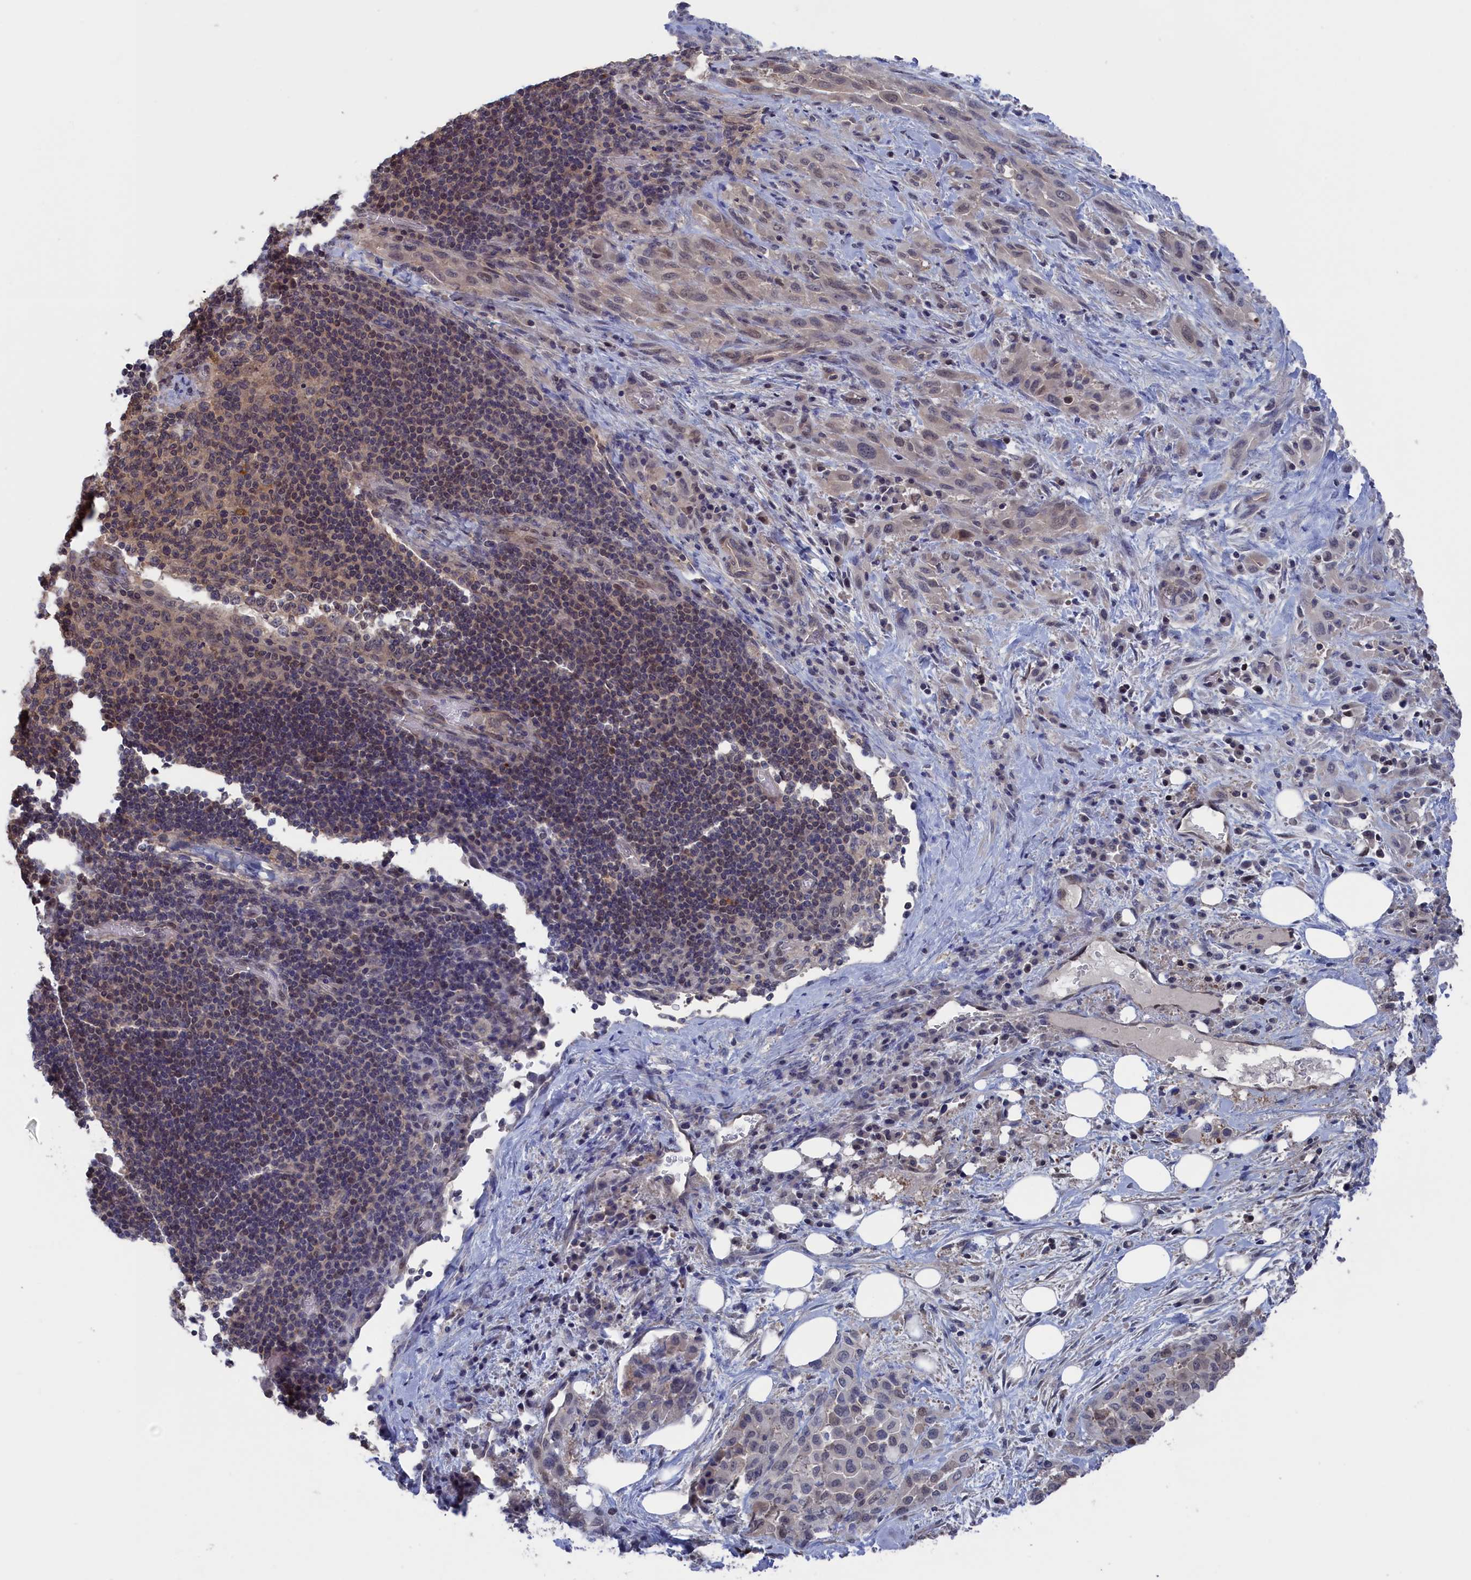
{"staining": {"intensity": "weak", "quantity": "<25%", "location": "cytoplasmic/membranous,nuclear"}, "tissue": "melanoma", "cell_type": "Tumor cells", "image_type": "cancer", "snomed": [{"axis": "morphology", "description": "Malignant melanoma, Metastatic site"}, {"axis": "topography", "description": "Skin"}], "caption": "Tumor cells are negative for protein expression in human melanoma. (Stains: DAB (3,3'-diaminobenzidine) IHC with hematoxylin counter stain, Microscopy: brightfield microscopy at high magnification).", "gene": "NUTF2", "patient": {"sex": "female", "age": 81}}